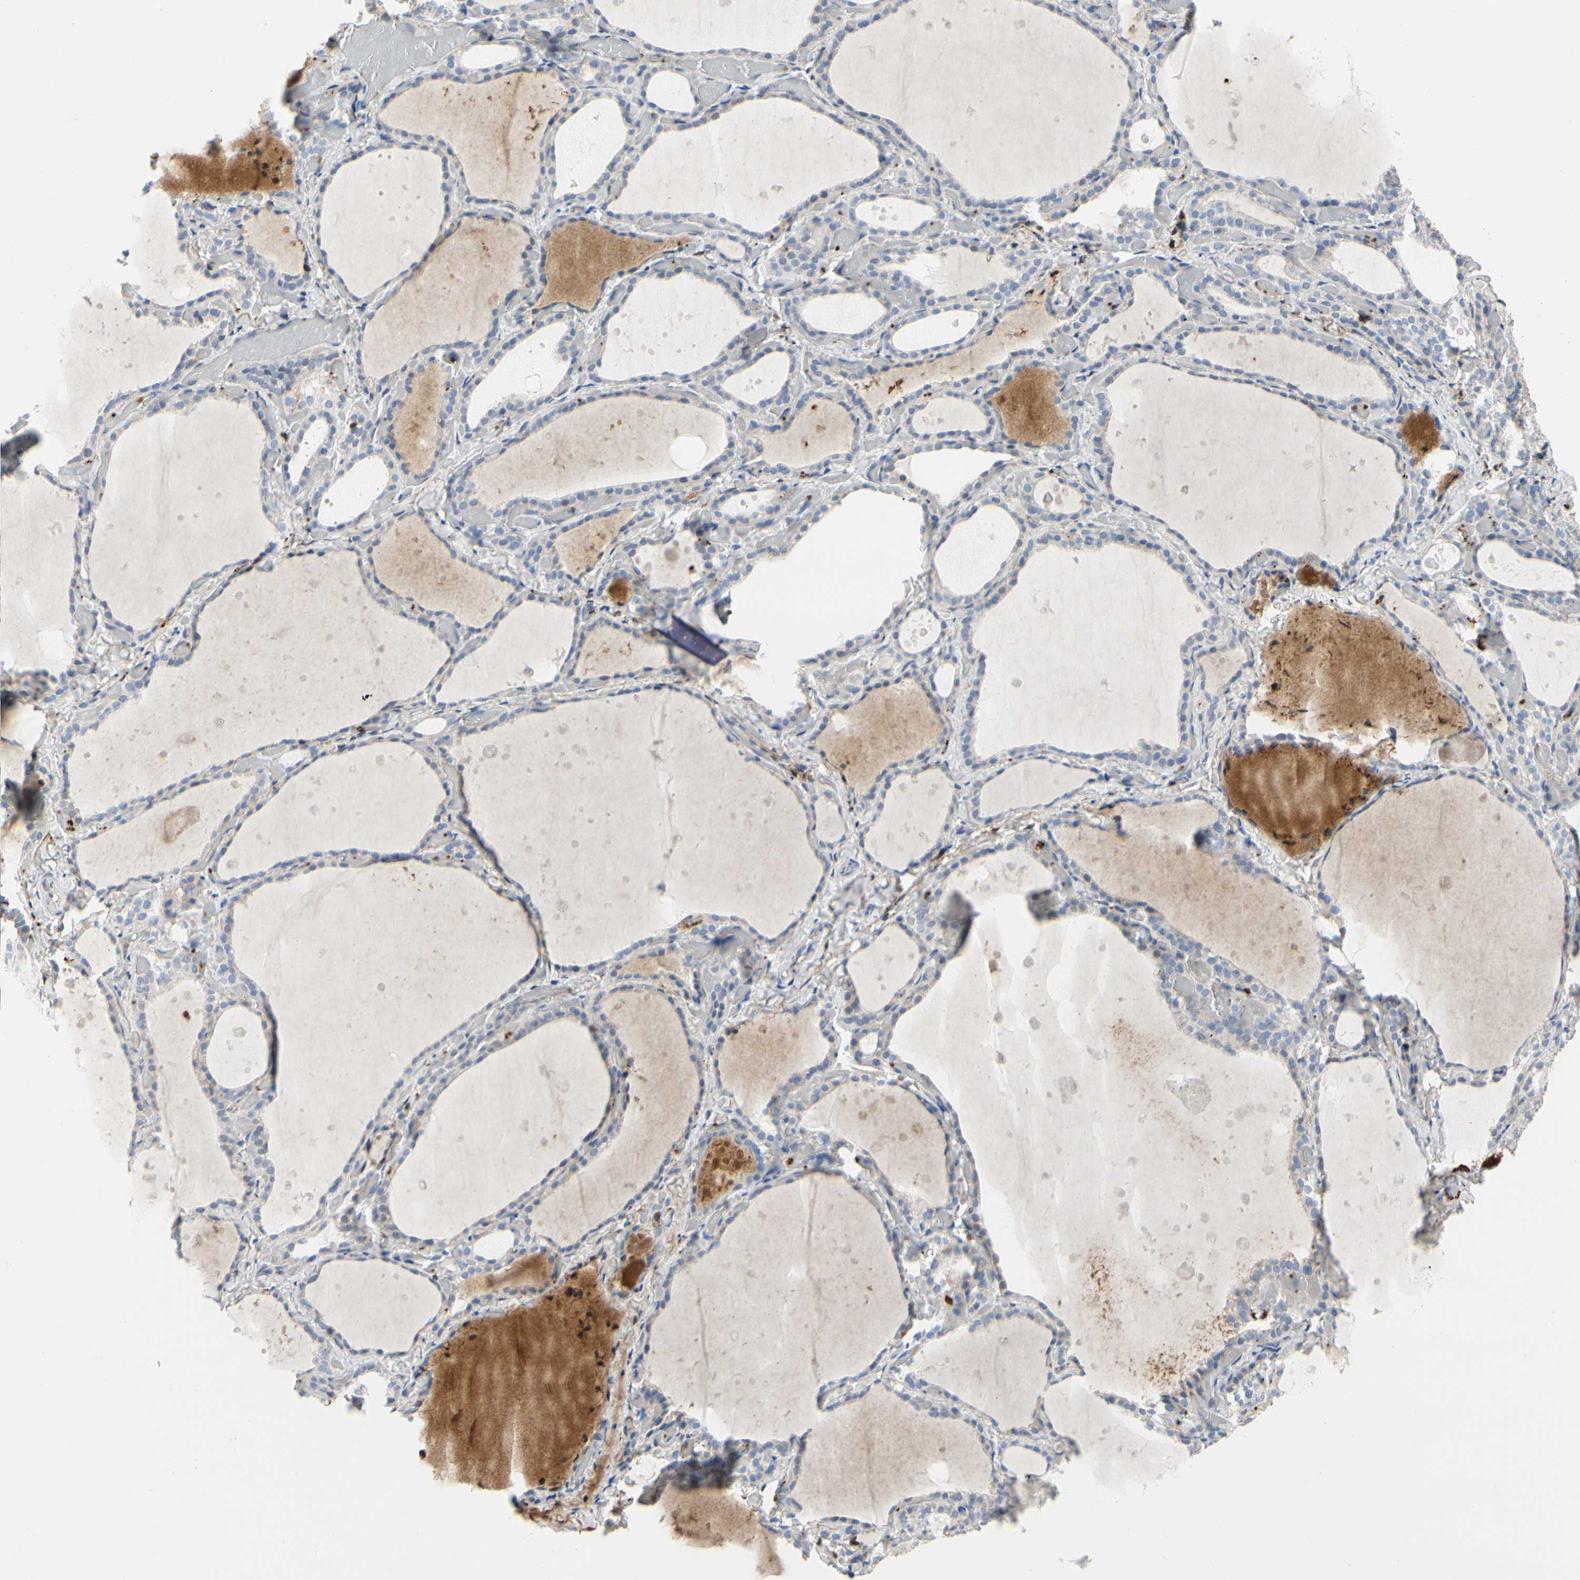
{"staining": {"intensity": "negative", "quantity": "none", "location": "none"}, "tissue": "thyroid gland", "cell_type": "Glandular cells", "image_type": "normal", "snomed": [{"axis": "morphology", "description": "Normal tissue, NOS"}, {"axis": "topography", "description": "Thyroid gland"}], "caption": "IHC histopathology image of benign thyroid gland: human thyroid gland stained with DAB (3,3'-diaminobenzidine) shows no significant protein expression in glandular cells.", "gene": "FGB", "patient": {"sex": "female", "age": 44}}